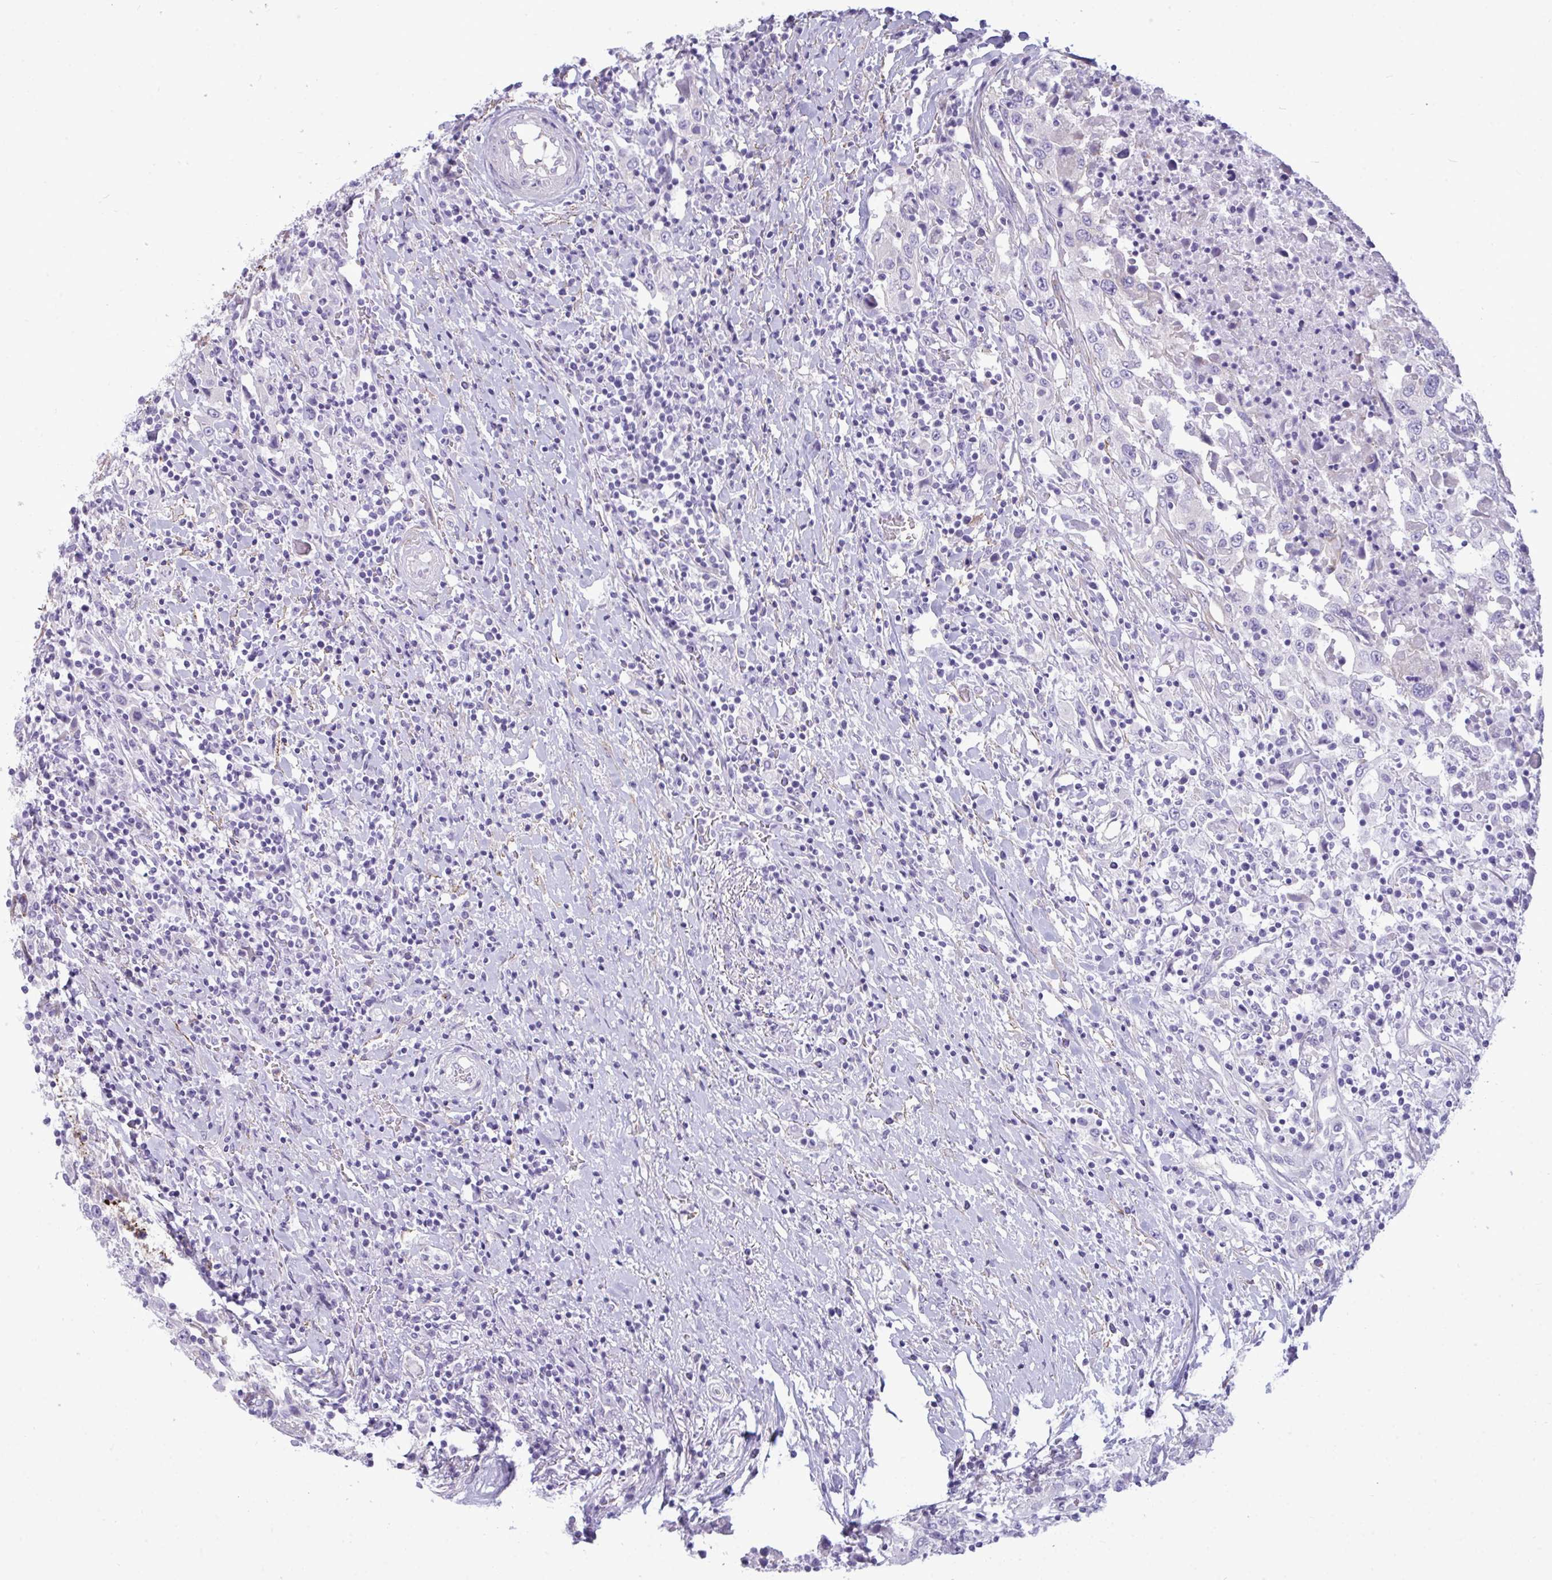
{"staining": {"intensity": "negative", "quantity": "none", "location": "none"}, "tissue": "urothelial cancer", "cell_type": "Tumor cells", "image_type": "cancer", "snomed": [{"axis": "morphology", "description": "Urothelial carcinoma, High grade"}, {"axis": "topography", "description": "Urinary bladder"}], "caption": "High-grade urothelial carcinoma stained for a protein using immunohistochemistry shows no positivity tumor cells.", "gene": "MYH10", "patient": {"sex": "male", "age": 61}}